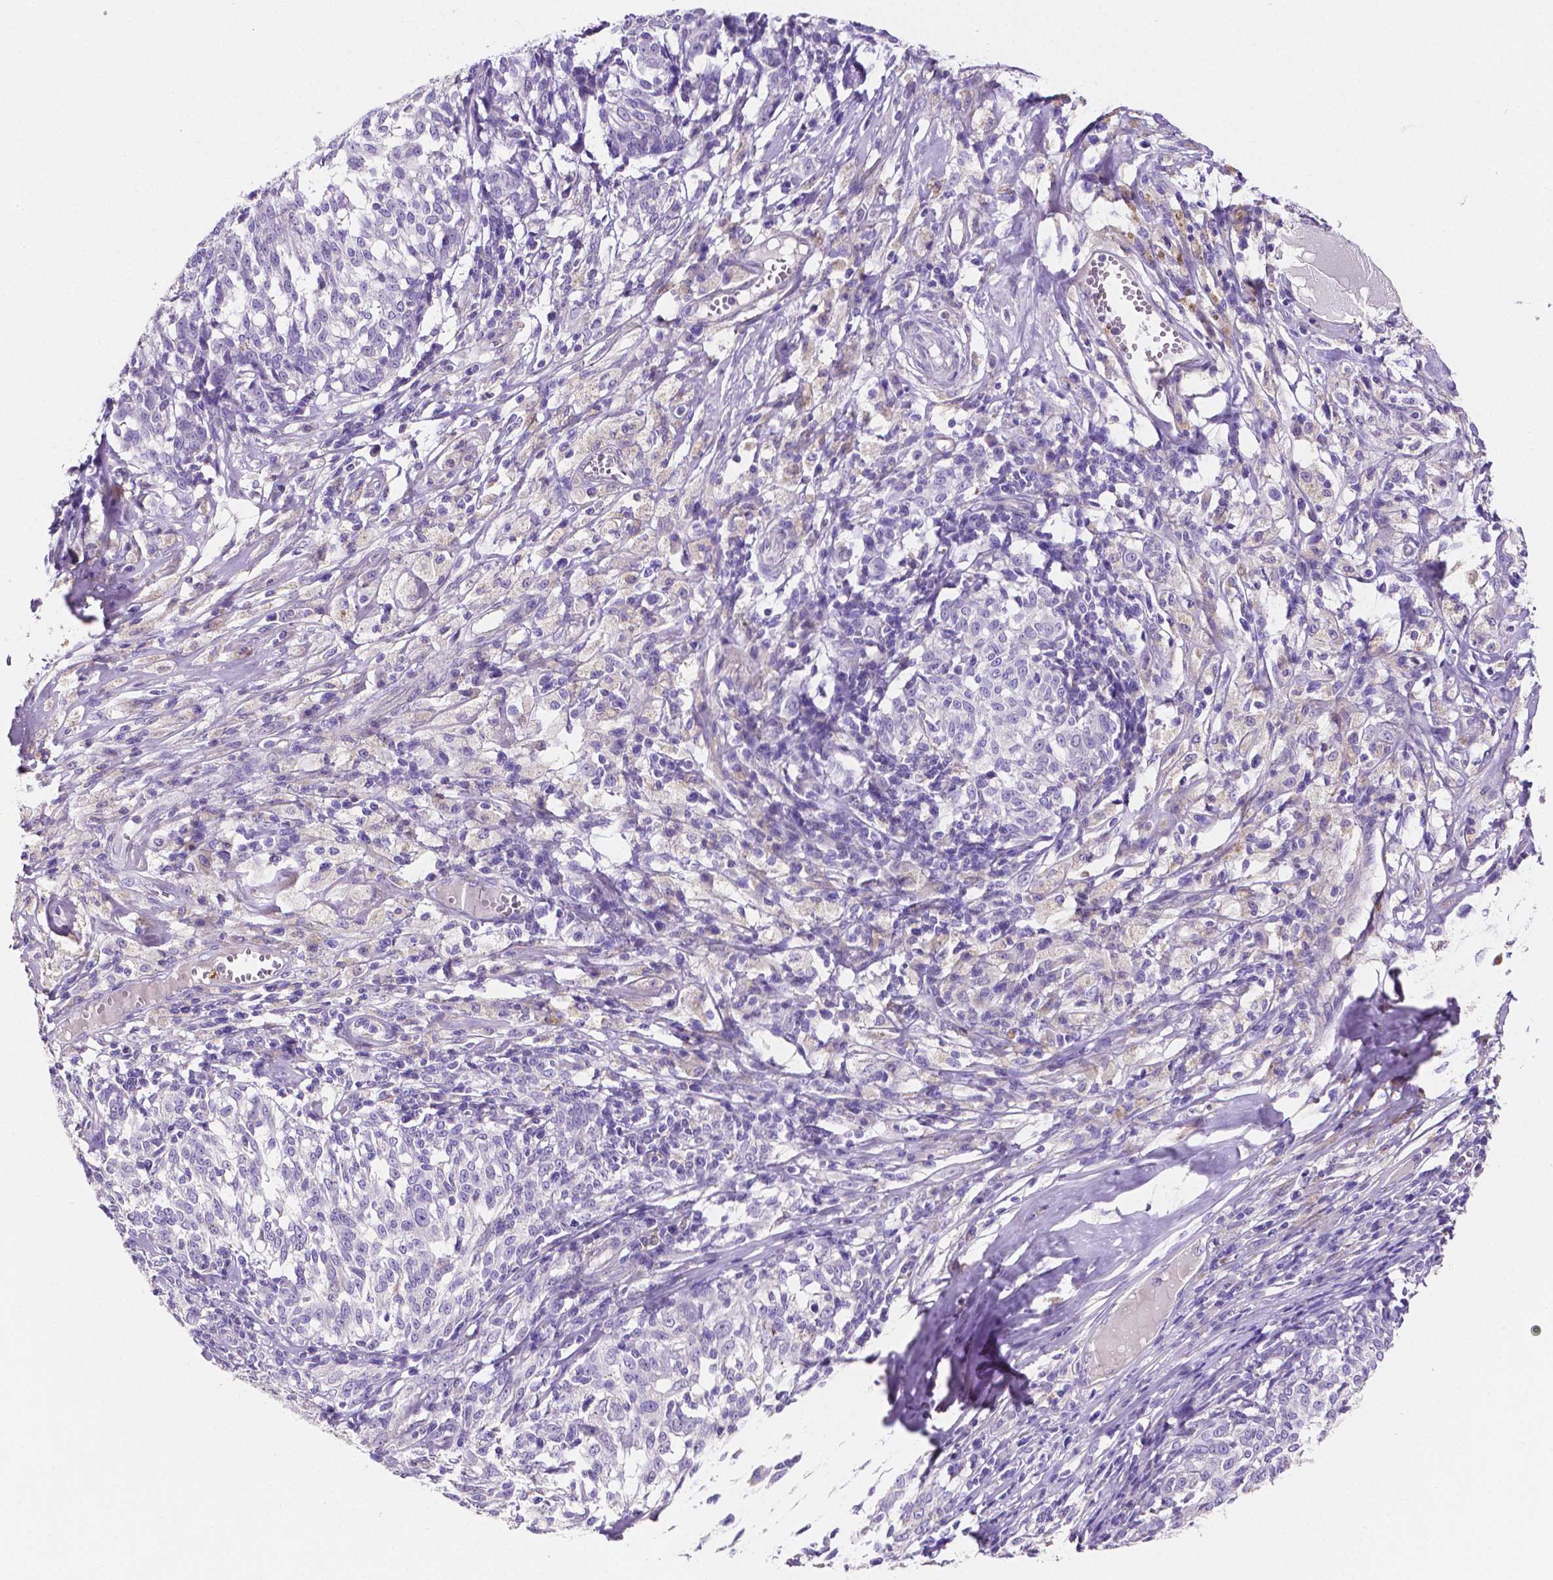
{"staining": {"intensity": "negative", "quantity": "none", "location": "none"}, "tissue": "melanoma", "cell_type": "Tumor cells", "image_type": "cancer", "snomed": [{"axis": "morphology", "description": "Malignant melanoma, NOS"}, {"axis": "topography", "description": "Skin"}], "caption": "This micrograph is of malignant melanoma stained with IHC to label a protein in brown with the nuclei are counter-stained blue. There is no positivity in tumor cells.", "gene": "MMP9", "patient": {"sex": "female", "age": 72}}